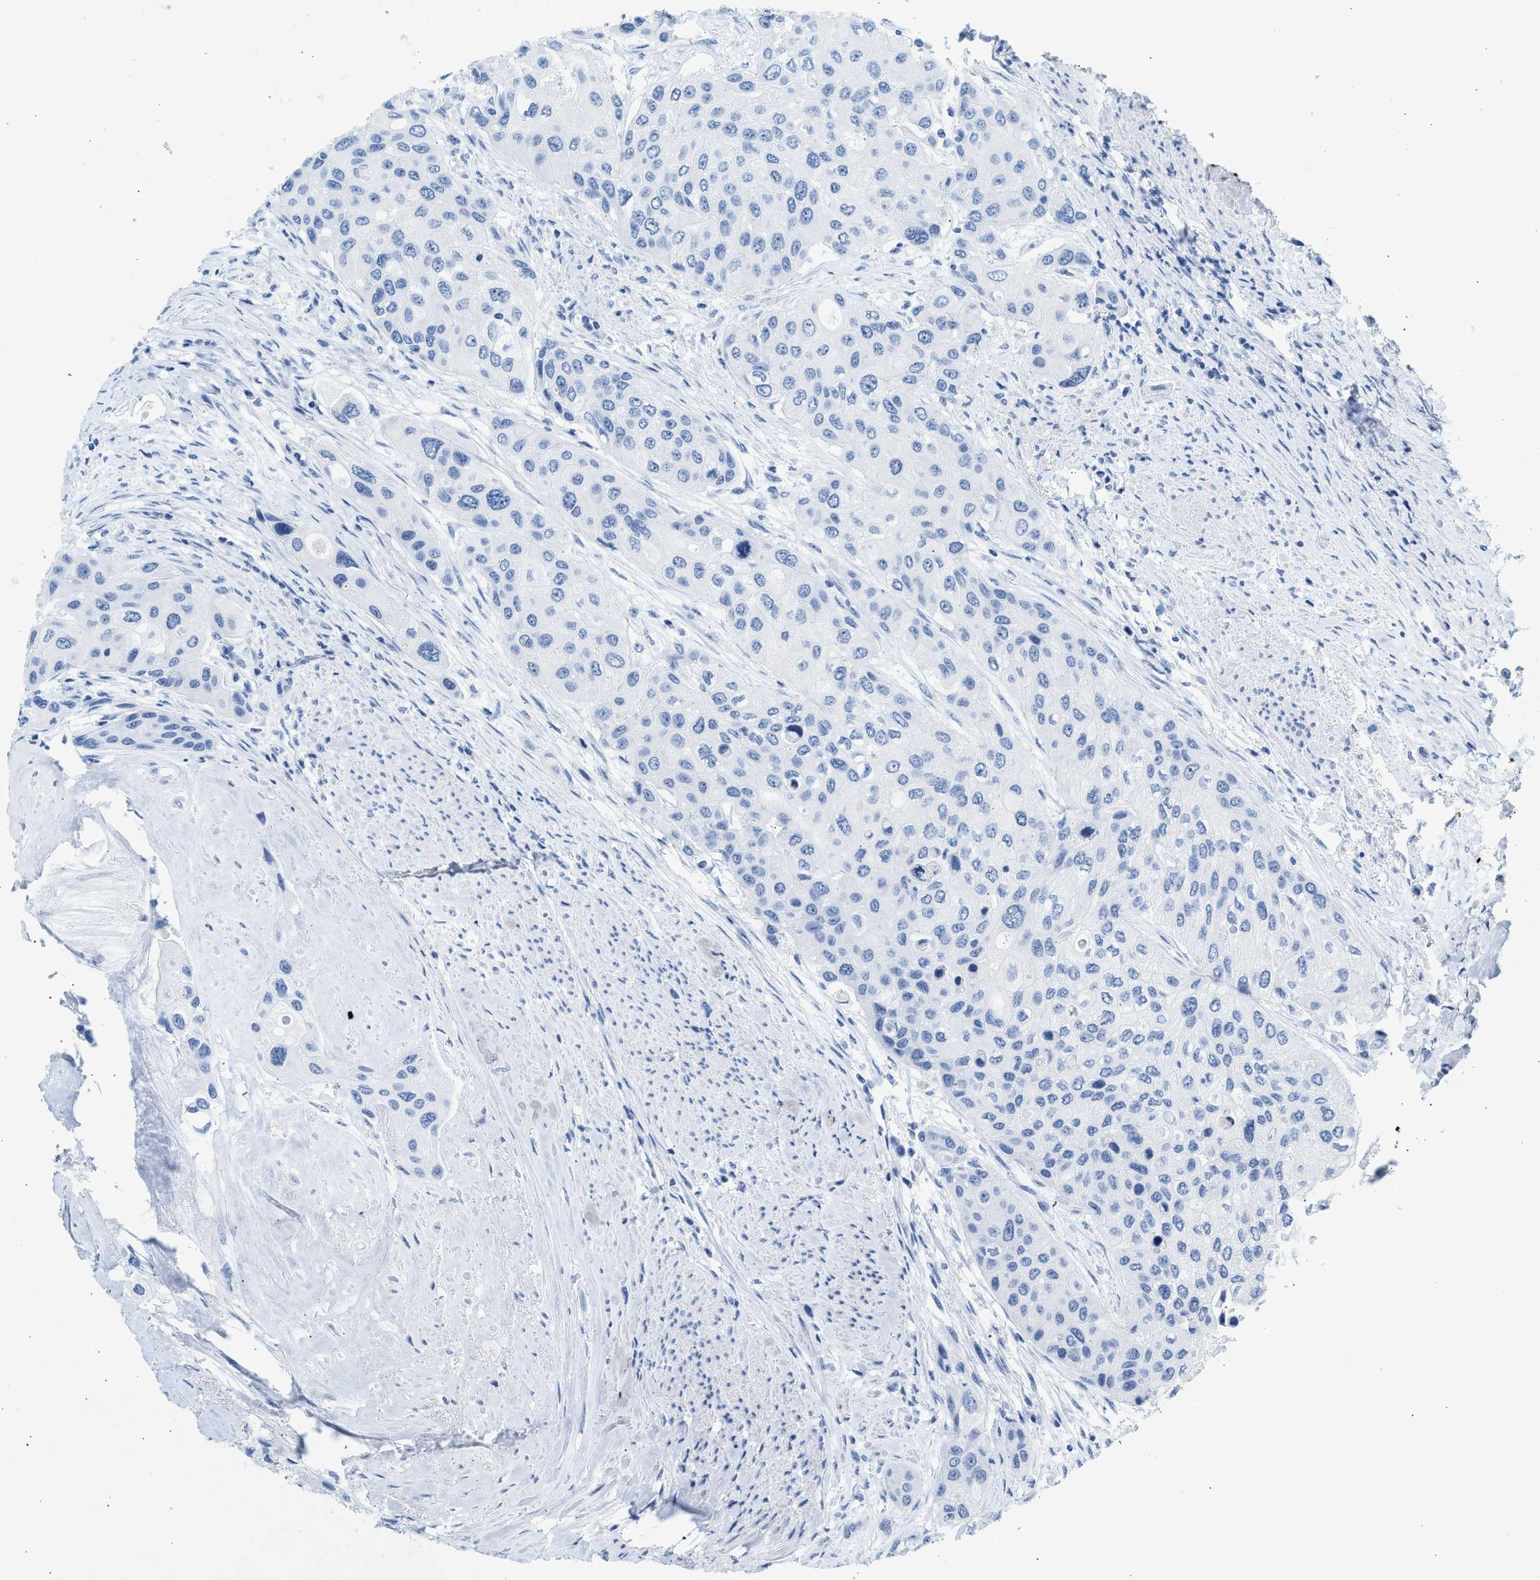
{"staining": {"intensity": "negative", "quantity": "none", "location": "none"}, "tissue": "urothelial cancer", "cell_type": "Tumor cells", "image_type": "cancer", "snomed": [{"axis": "morphology", "description": "Urothelial carcinoma, High grade"}, {"axis": "topography", "description": "Urinary bladder"}], "caption": "Immunohistochemistry (IHC) histopathology image of human high-grade urothelial carcinoma stained for a protein (brown), which demonstrates no staining in tumor cells.", "gene": "HHATL", "patient": {"sex": "female", "age": 56}}